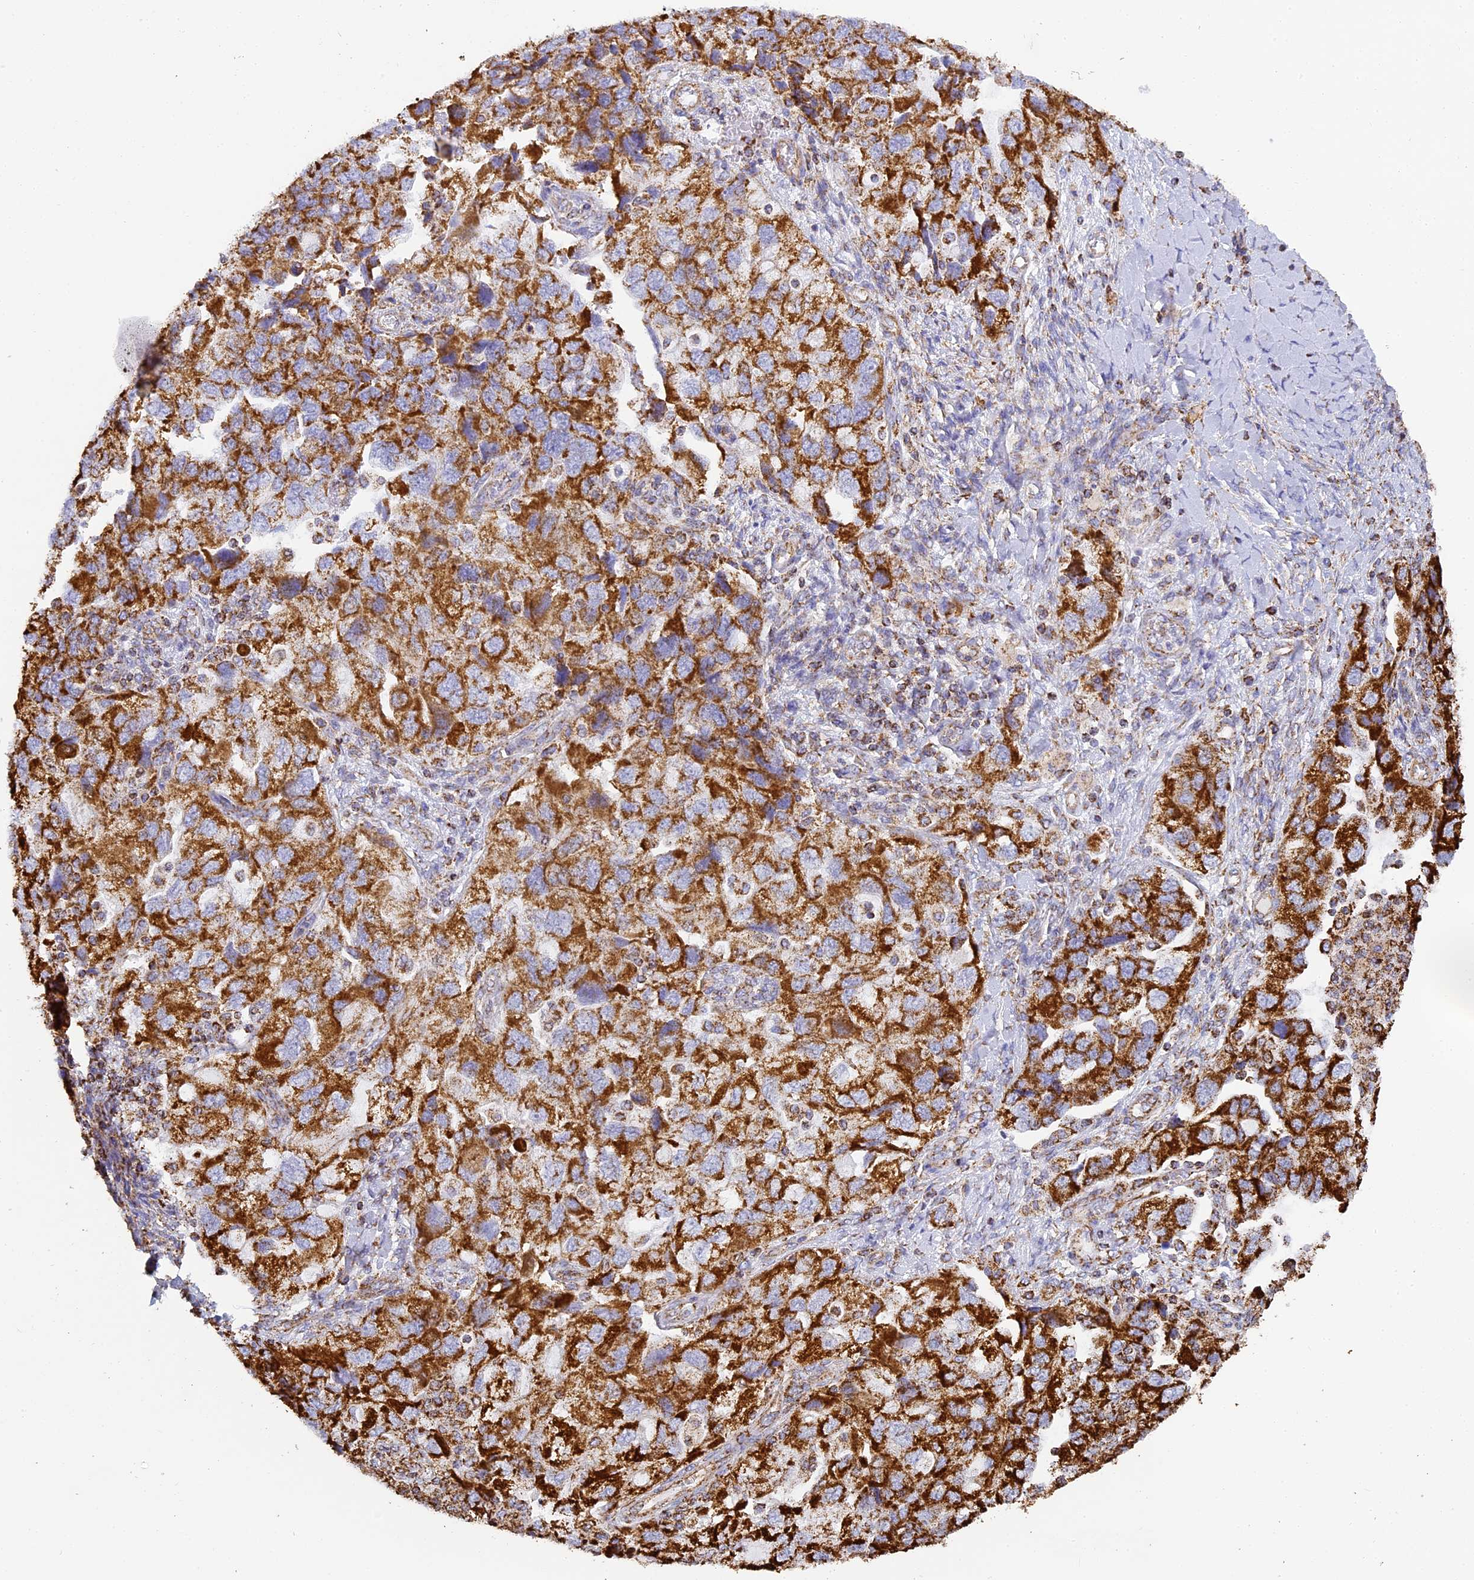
{"staining": {"intensity": "strong", "quantity": ">75%", "location": "cytoplasmic/membranous"}, "tissue": "ovarian cancer", "cell_type": "Tumor cells", "image_type": "cancer", "snomed": [{"axis": "morphology", "description": "Carcinoma, NOS"}, {"axis": "morphology", "description": "Cystadenocarcinoma, serous, NOS"}, {"axis": "topography", "description": "Ovary"}], "caption": "Ovarian carcinoma was stained to show a protein in brown. There is high levels of strong cytoplasmic/membranous staining in about >75% of tumor cells.", "gene": "STK17A", "patient": {"sex": "female", "age": 69}}